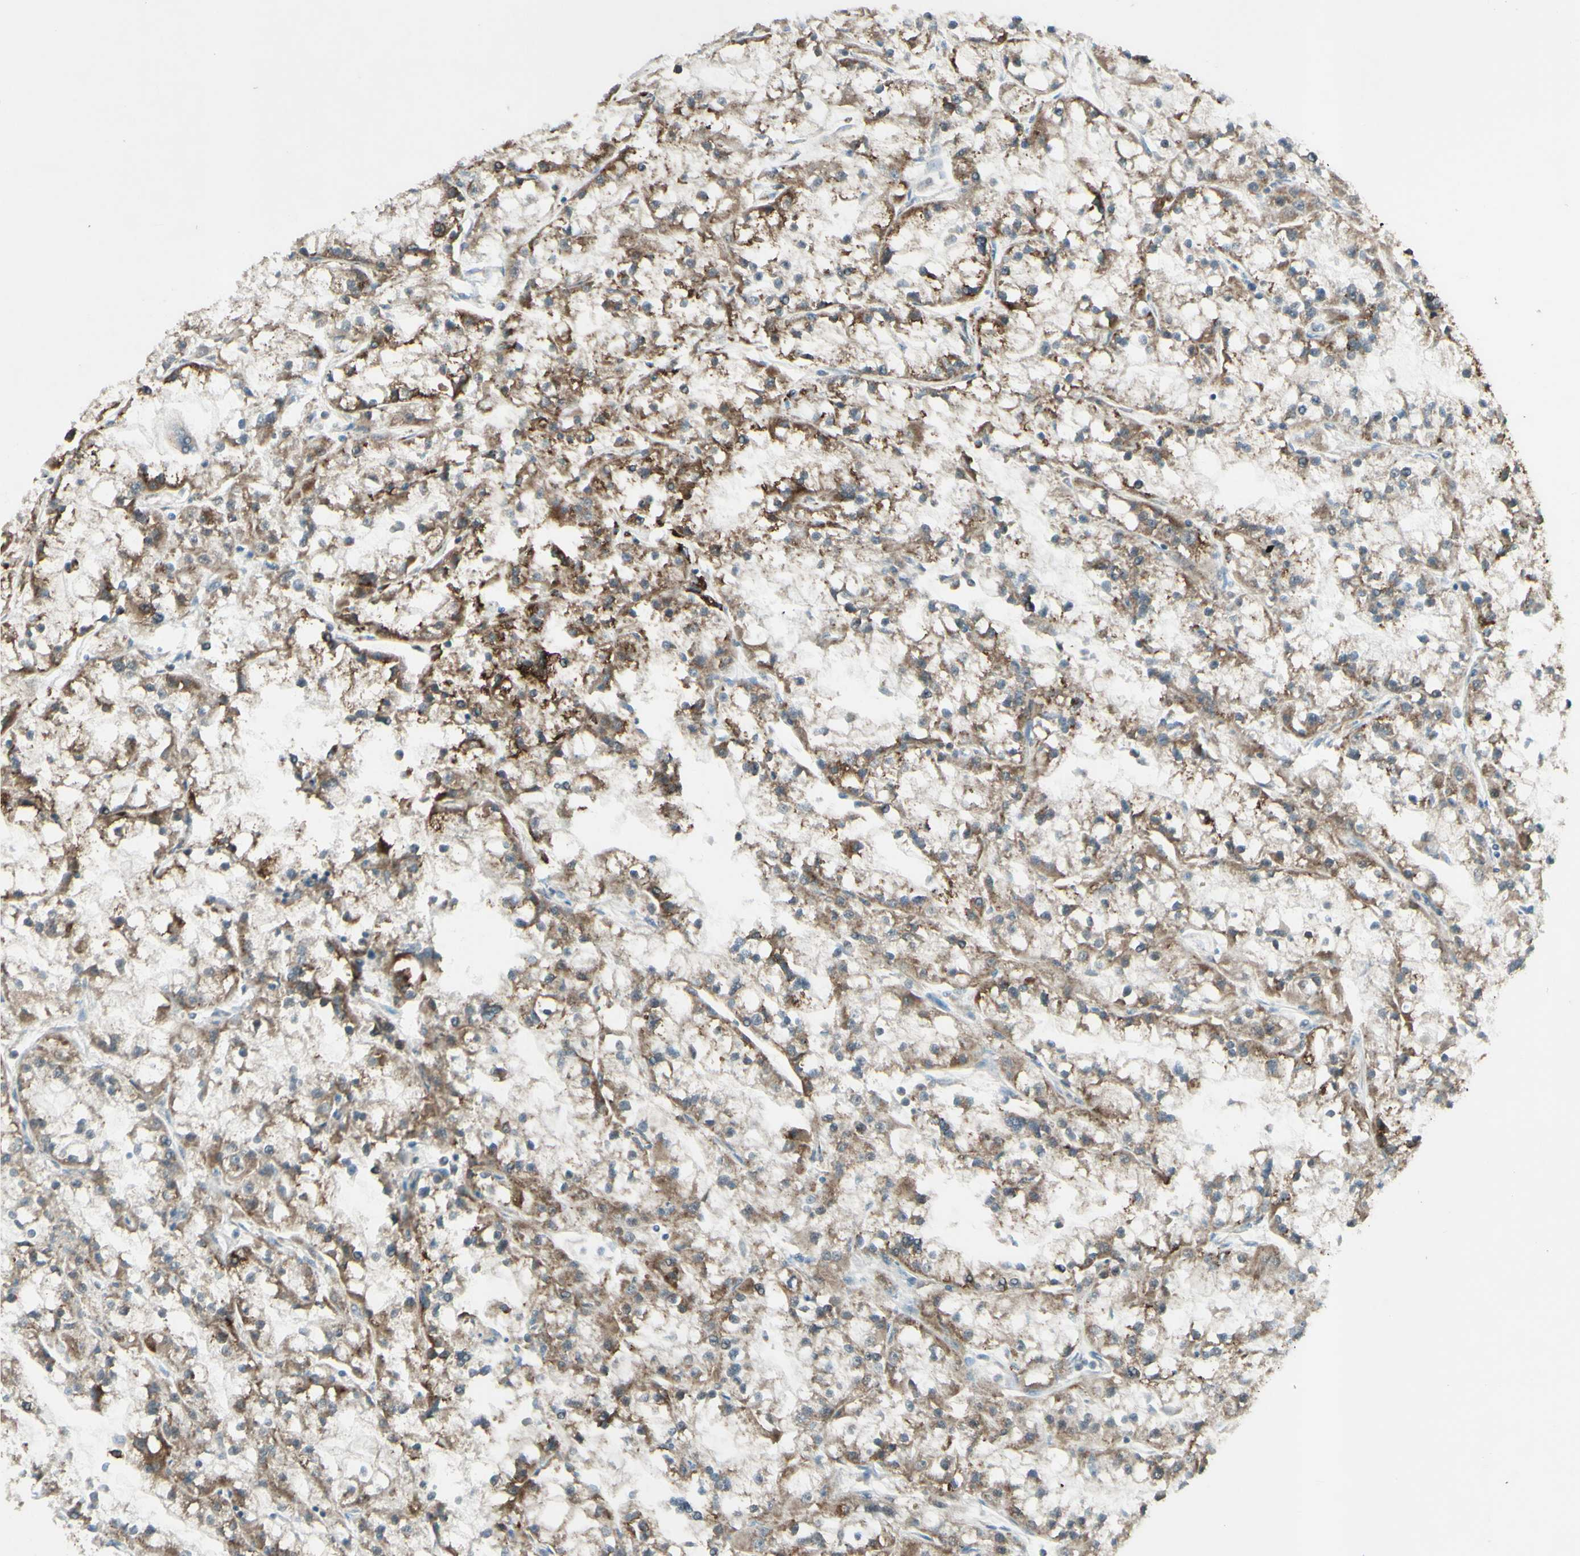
{"staining": {"intensity": "moderate", "quantity": ">75%", "location": "cytoplasmic/membranous"}, "tissue": "renal cancer", "cell_type": "Tumor cells", "image_type": "cancer", "snomed": [{"axis": "morphology", "description": "Adenocarcinoma, NOS"}, {"axis": "topography", "description": "Kidney"}], "caption": "About >75% of tumor cells in human renal adenocarcinoma reveal moderate cytoplasmic/membranous protein expression as visualized by brown immunohistochemical staining.", "gene": "DHRS3", "patient": {"sex": "female", "age": 52}}